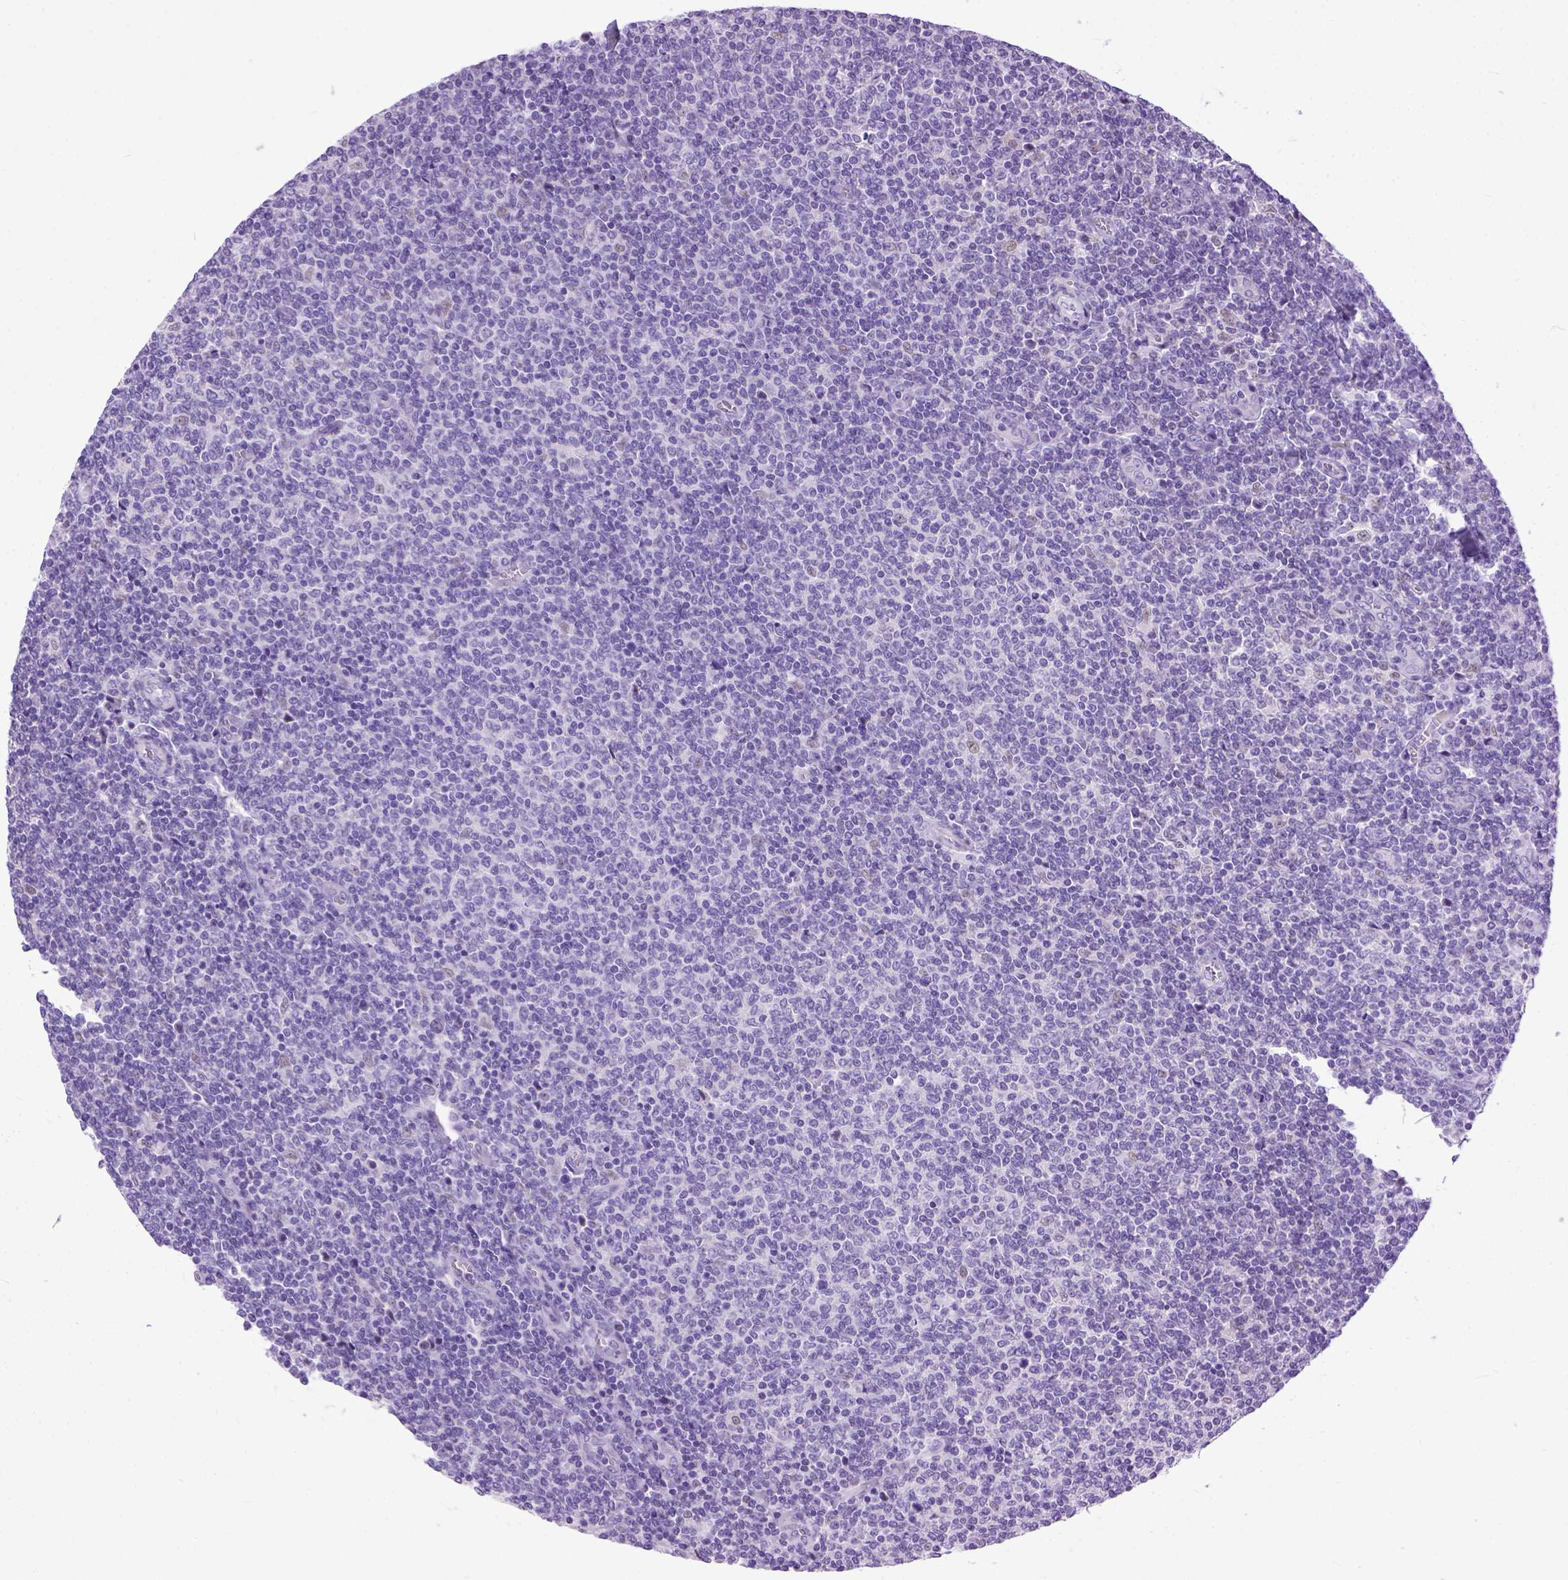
{"staining": {"intensity": "negative", "quantity": "none", "location": "none"}, "tissue": "lymphoma", "cell_type": "Tumor cells", "image_type": "cancer", "snomed": [{"axis": "morphology", "description": "Malignant lymphoma, non-Hodgkin's type, Low grade"}, {"axis": "topography", "description": "Lymph node"}], "caption": "IHC histopathology image of neoplastic tissue: malignant lymphoma, non-Hodgkin's type (low-grade) stained with DAB displays no significant protein expression in tumor cells. (IHC, brightfield microscopy, high magnification).", "gene": "CRB1", "patient": {"sex": "male", "age": 52}}